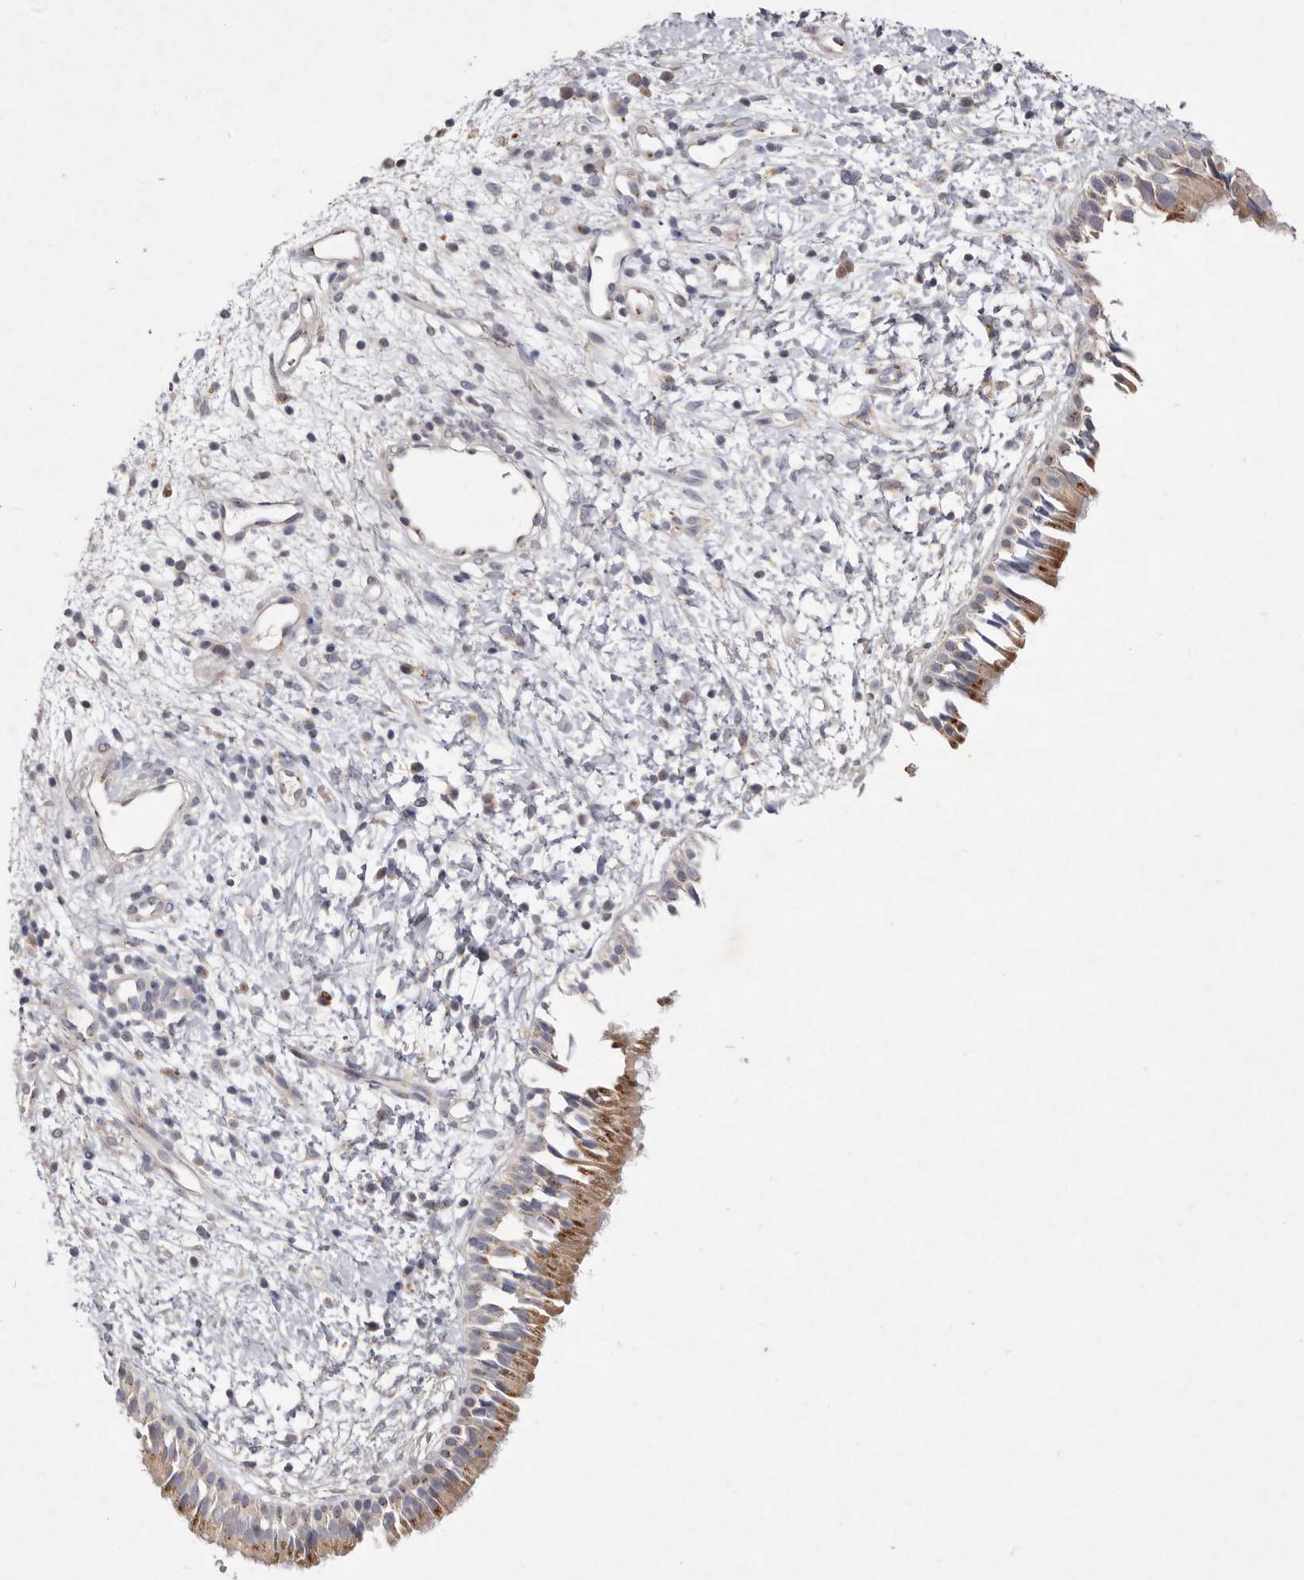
{"staining": {"intensity": "moderate", "quantity": ">75%", "location": "cytoplasmic/membranous"}, "tissue": "nasopharynx", "cell_type": "Respiratory epithelial cells", "image_type": "normal", "snomed": [{"axis": "morphology", "description": "Normal tissue, NOS"}, {"axis": "topography", "description": "Nasopharynx"}], "caption": "Immunohistochemical staining of normal nasopharynx displays medium levels of moderate cytoplasmic/membranous positivity in approximately >75% of respiratory epithelial cells. (Brightfield microscopy of DAB IHC at high magnification).", "gene": "USP24", "patient": {"sex": "male", "age": 22}}